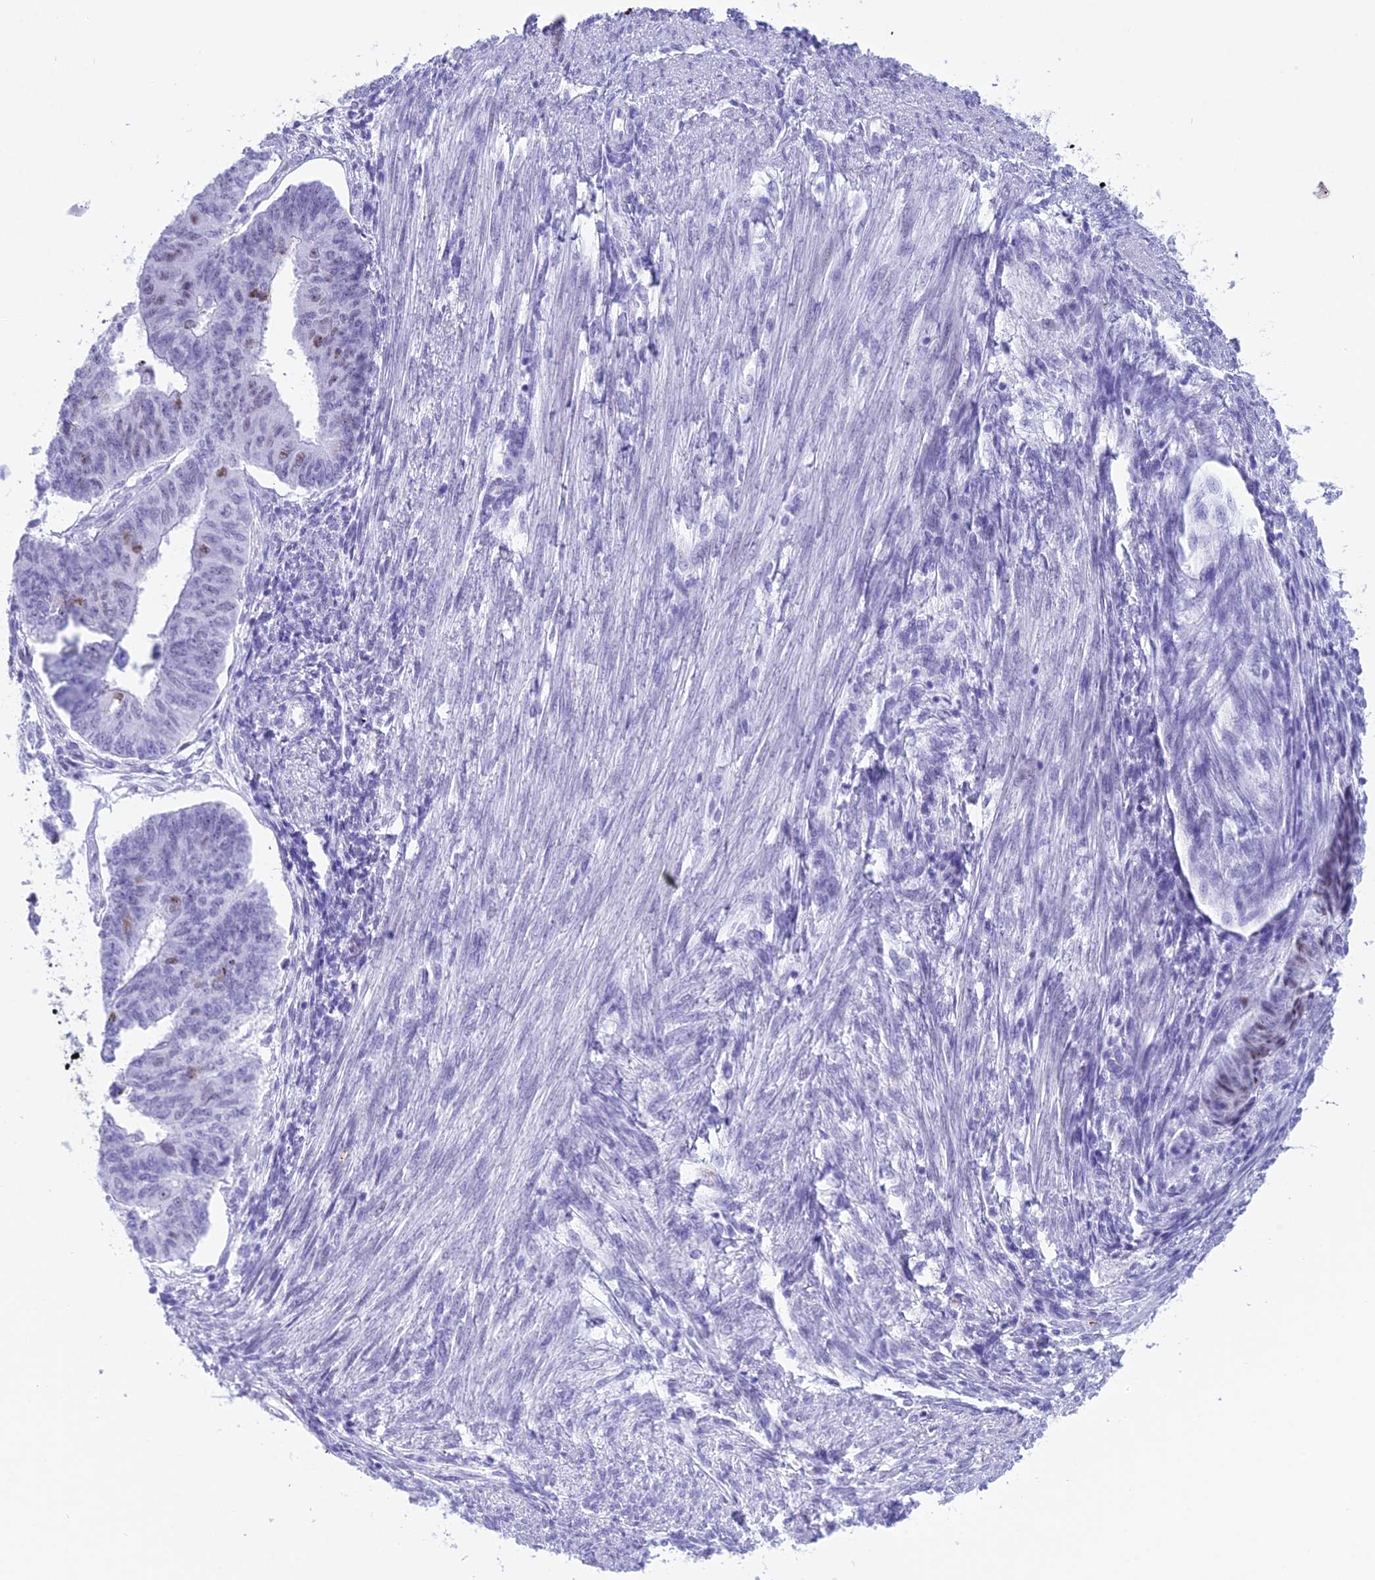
{"staining": {"intensity": "weak", "quantity": "<25%", "location": "nuclear"}, "tissue": "endometrial cancer", "cell_type": "Tumor cells", "image_type": "cancer", "snomed": [{"axis": "morphology", "description": "Adenocarcinoma, NOS"}, {"axis": "topography", "description": "Endometrium"}], "caption": "Immunohistochemical staining of adenocarcinoma (endometrial) reveals no significant positivity in tumor cells.", "gene": "RNPS1", "patient": {"sex": "female", "age": 32}}